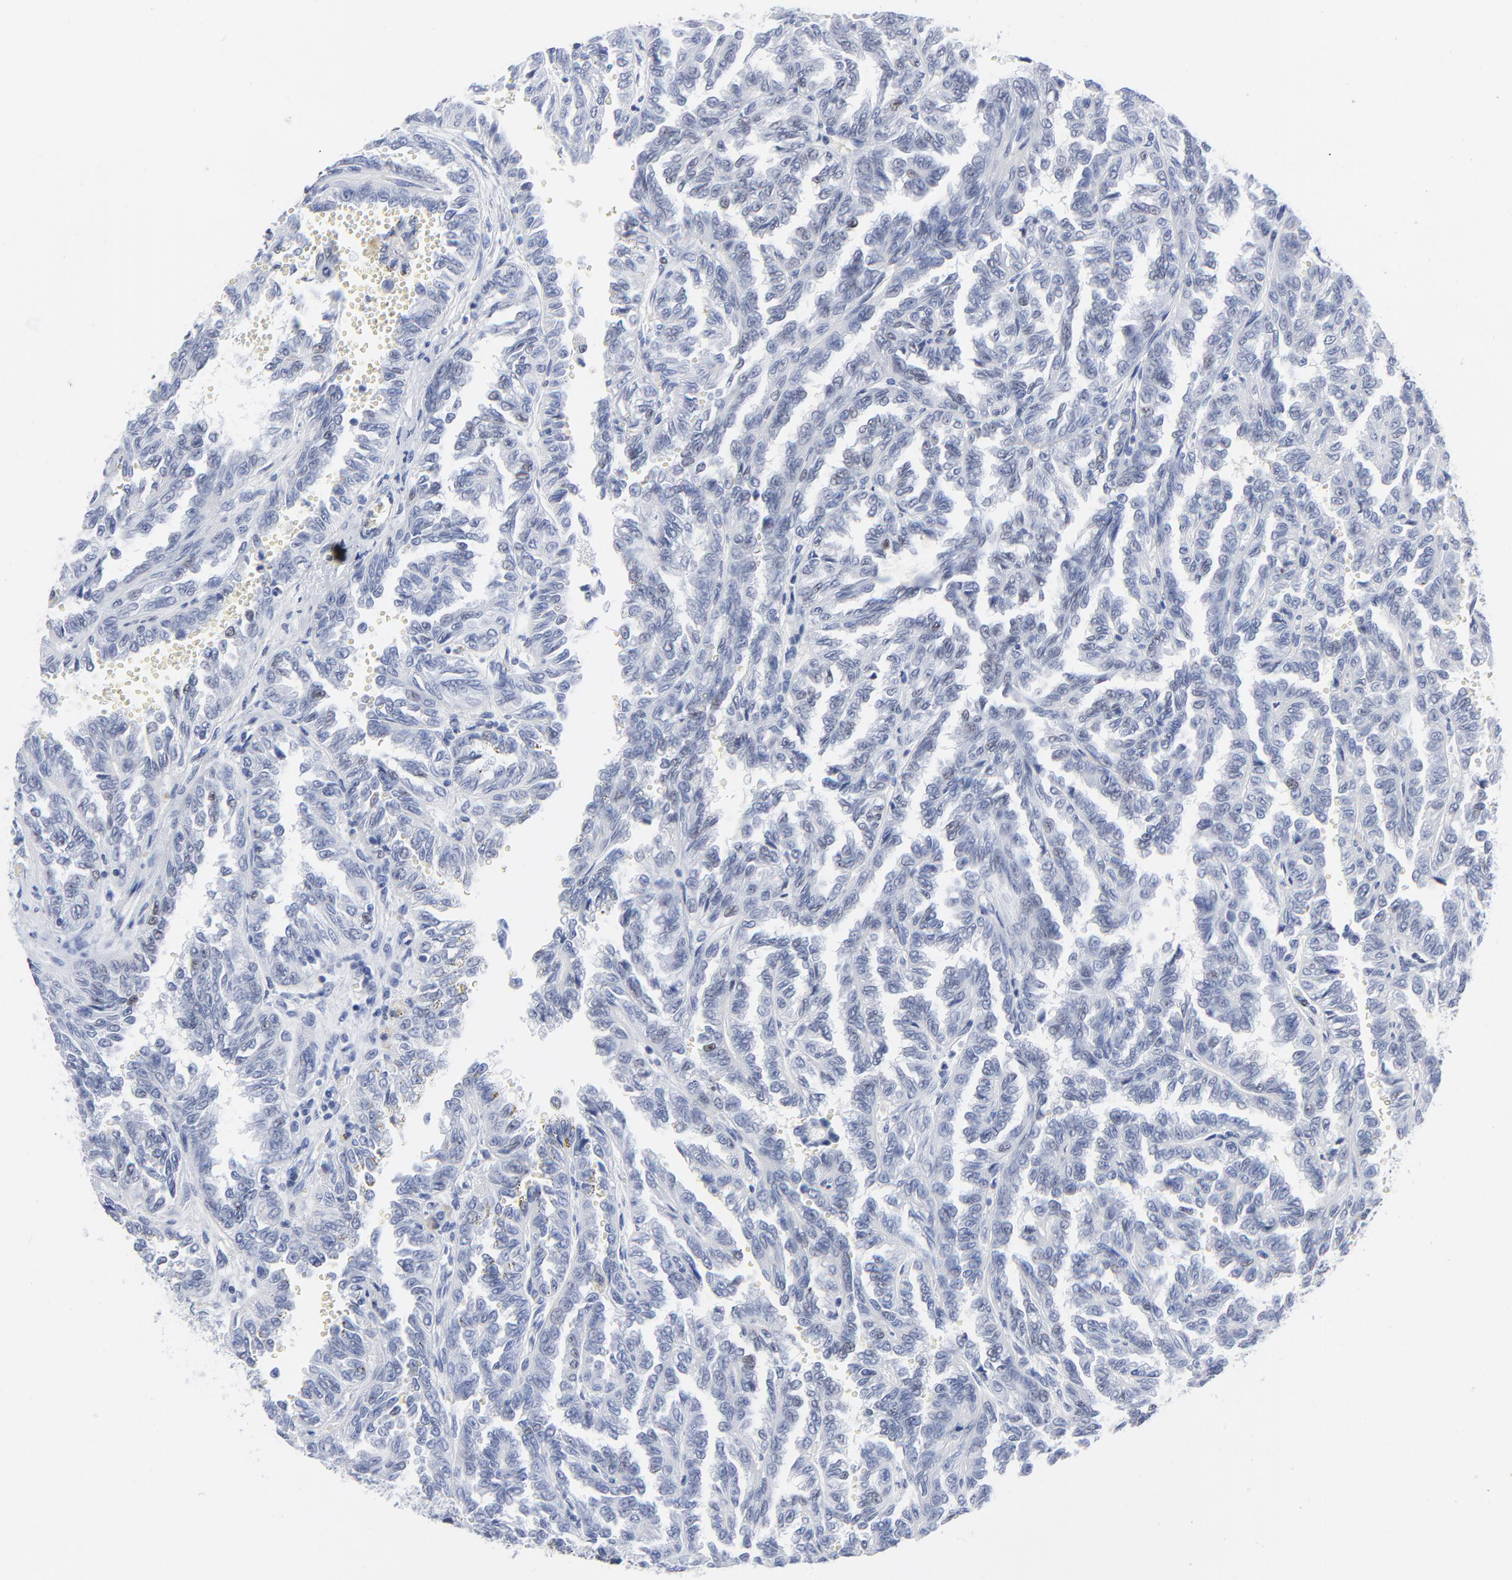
{"staining": {"intensity": "negative", "quantity": "none", "location": "none"}, "tissue": "renal cancer", "cell_type": "Tumor cells", "image_type": "cancer", "snomed": [{"axis": "morphology", "description": "Inflammation, NOS"}, {"axis": "morphology", "description": "Adenocarcinoma, NOS"}, {"axis": "topography", "description": "Kidney"}], "caption": "This is an immunohistochemistry (IHC) image of human renal adenocarcinoma. There is no expression in tumor cells.", "gene": "JUN", "patient": {"sex": "male", "age": 68}}